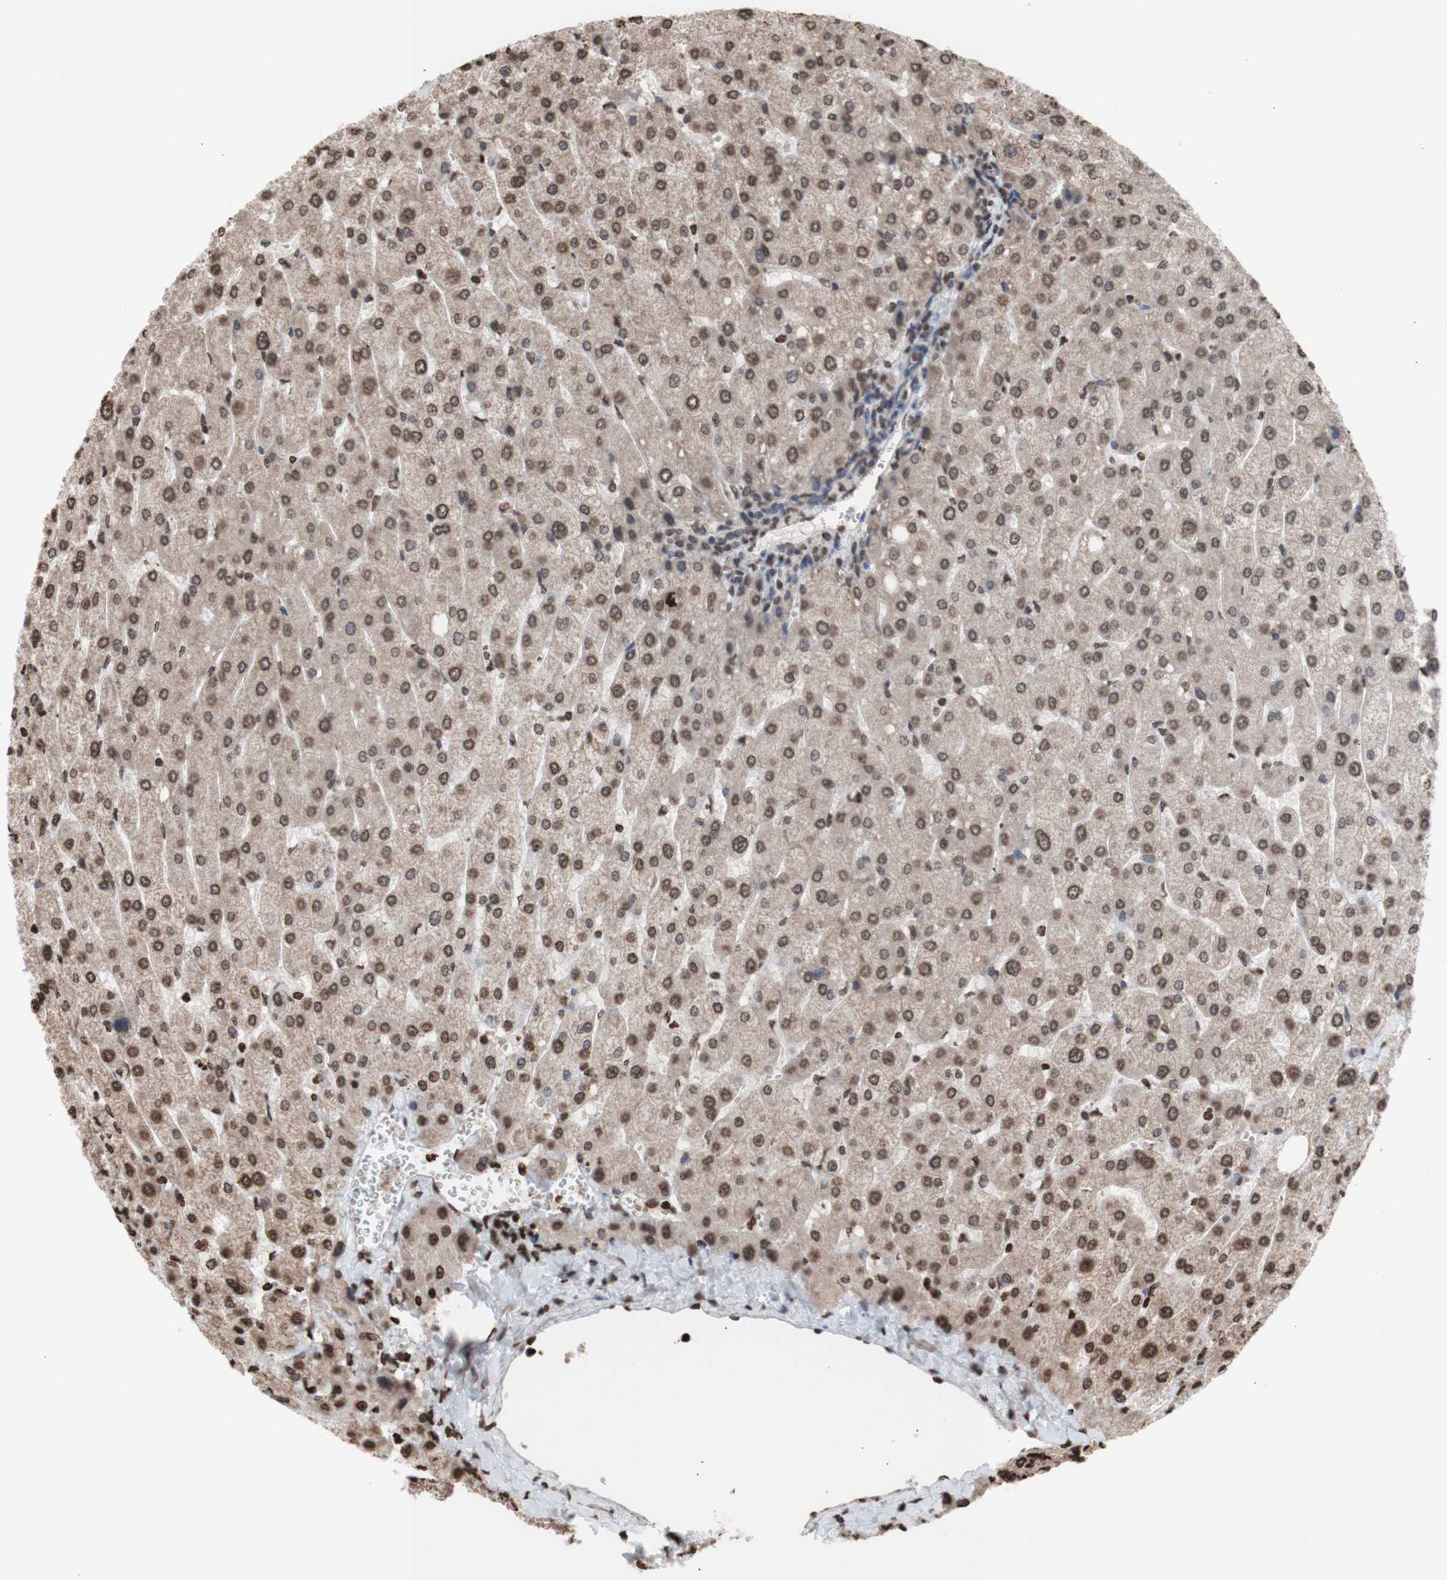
{"staining": {"intensity": "moderate", "quantity": ">75%", "location": "nuclear"}, "tissue": "liver", "cell_type": "Cholangiocytes", "image_type": "normal", "snomed": [{"axis": "morphology", "description": "Normal tissue, NOS"}, {"axis": "topography", "description": "Liver"}], "caption": "Cholangiocytes demonstrate medium levels of moderate nuclear positivity in about >75% of cells in benign liver.", "gene": "SNAI2", "patient": {"sex": "male", "age": 55}}